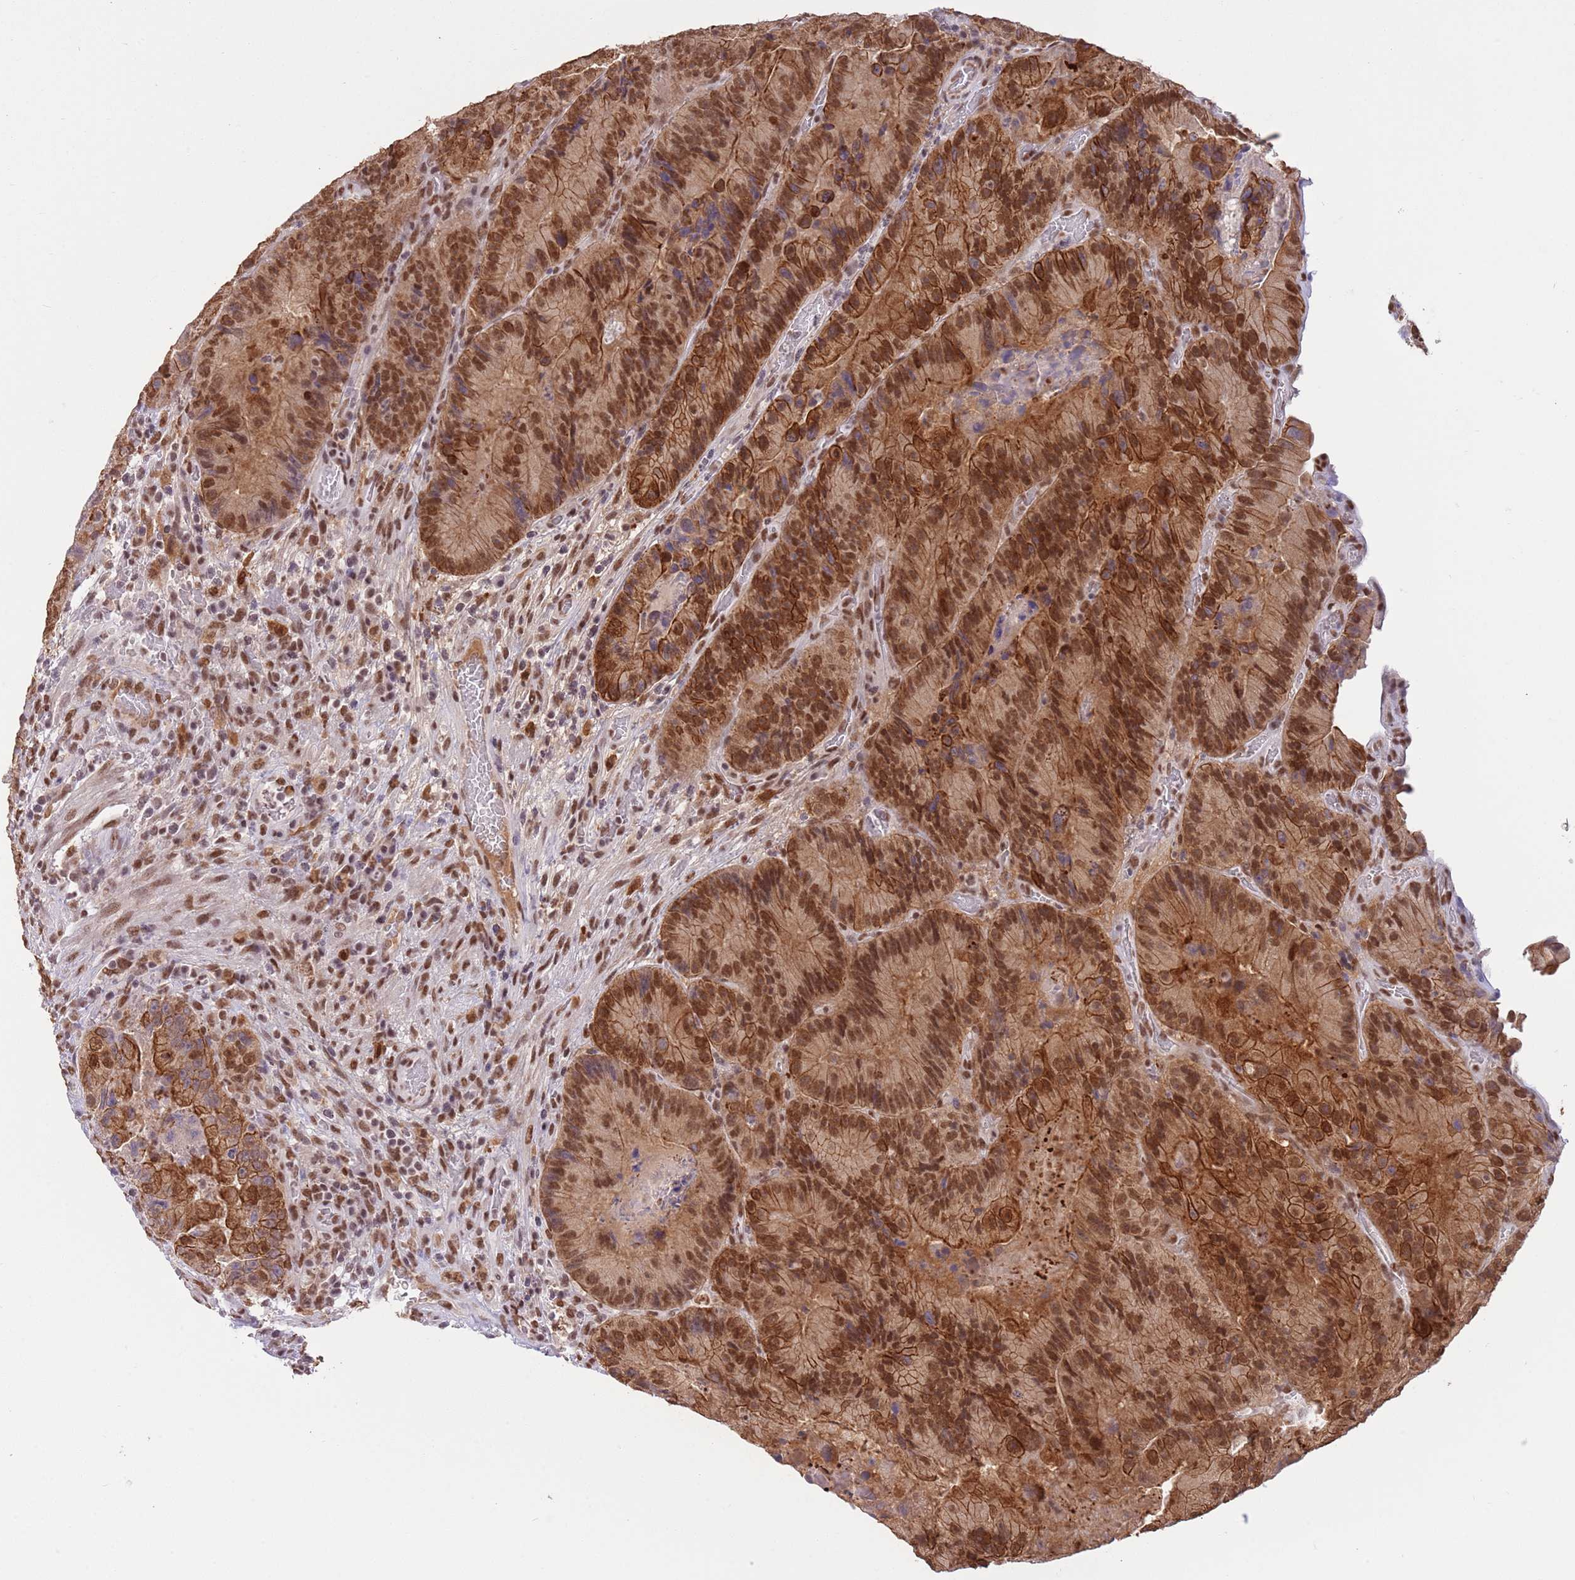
{"staining": {"intensity": "moderate", "quantity": ">75%", "location": "cytoplasmic/membranous,nuclear"}, "tissue": "colorectal cancer", "cell_type": "Tumor cells", "image_type": "cancer", "snomed": [{"axis": "morphology", "description": "Adenocarcinoma, NOS"}, {"axis": "topography", "description": "Colon"}], "caption": "IHC photomicrograph of neoplastic tissue: human adenocarcinoma (colorectal) stained using immunohistochemistry demonstrates medium levels of moderate protein expression localized specifically in the cytoplasmic/membranous and nuclear of tumor cells, appearing as a cytoplasmic/membranous and nuclear brown color.", "gene": "TRIM32", "patient": {"sex": "female", "age": 86}}